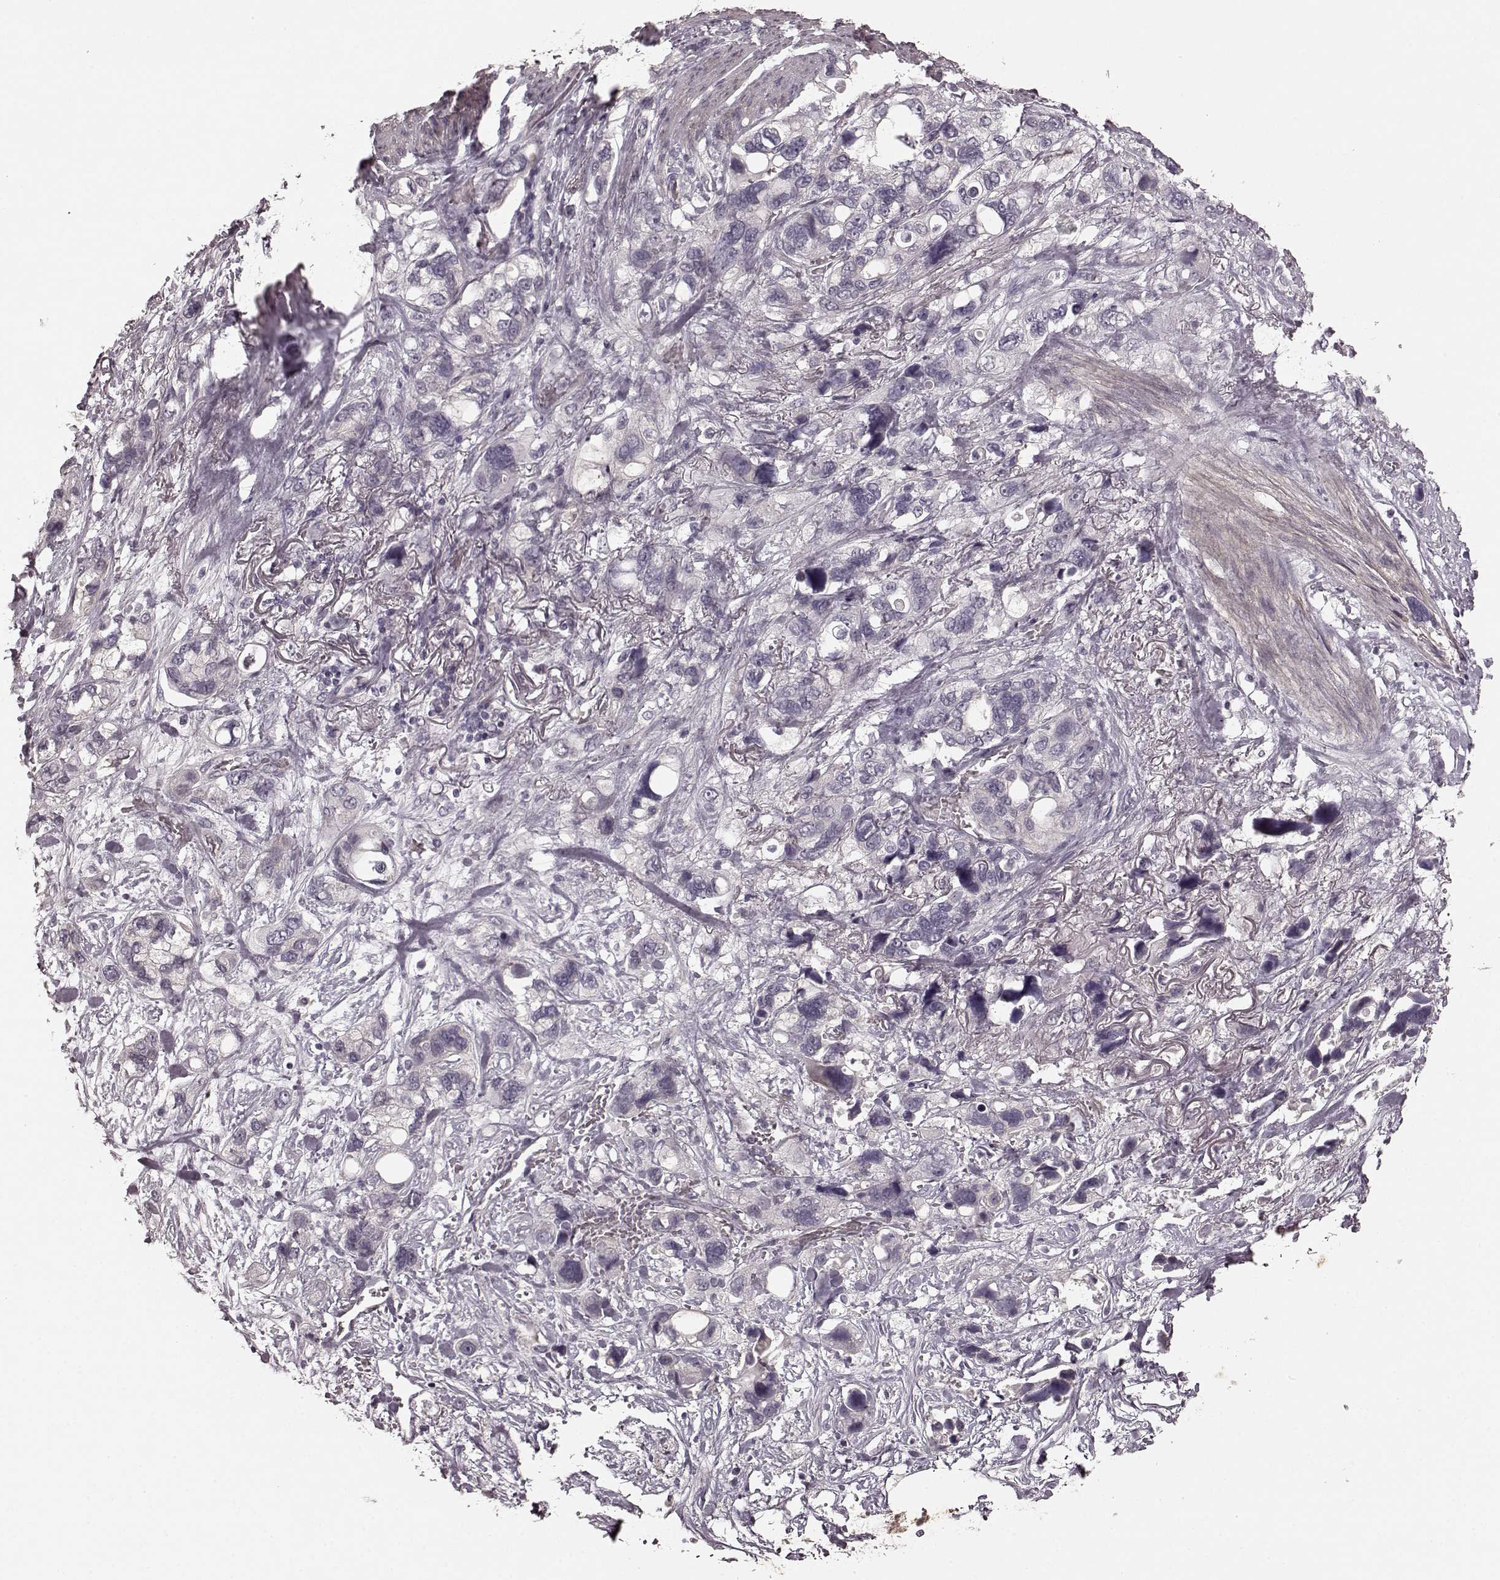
{"staining": {"intensity": "negative", "quantity": "none", "location": "none"}, "tissue": "stomach cancer", "cell_type": "Tumor cells", "image_type": "cancer", "snomed": [{"axis": "morphology", "description": "Adenocarcinoma, NOS"}, {"axis": "topography", "description": "Stomach, upper"}], "caption": "IHC micrograph of stomach cancer (adenocarcinoma) stained for a protein (brown), which reveals no expression in tumor cells. Brightfield microscopy of IHC stained with DAB (3,3'-diaminobenzidine) (brown) and hematoxylin (blue), captured at high magnification.", "gene": "PRKCE", "patient": {"sex": "female", "age": 81}}